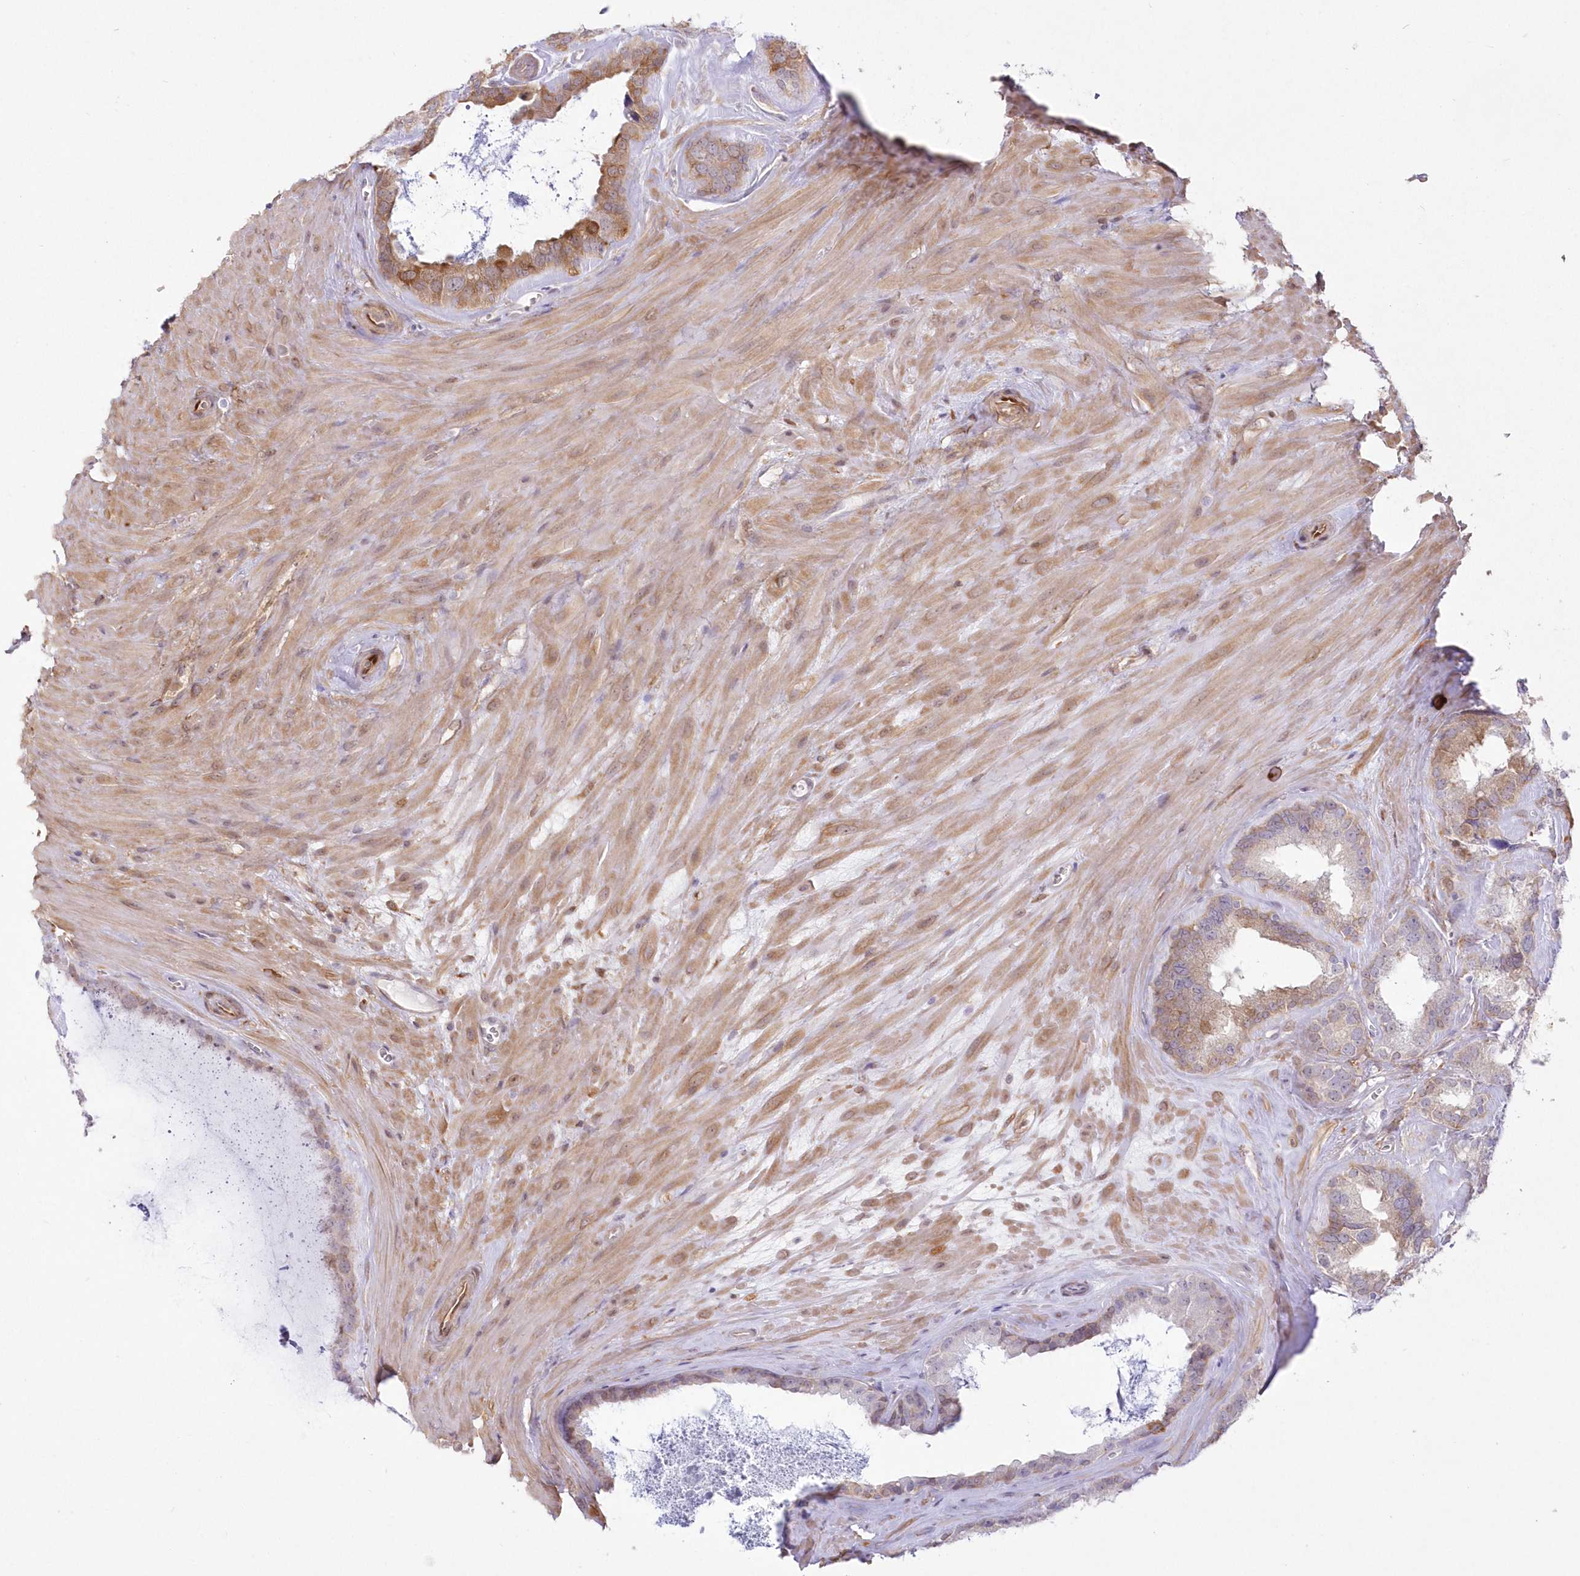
{"staining": {"intensity": "moderate", "quantity": "<25%", "location": "cytoplasmic/membranous"}, "tissue": "seminal vesicle", "cell_type": "Glandular cells", "image_type": "normal", "snomed": [{"axis": "morphology", "description": "Normal tissue, NOS"}, {"axis": "topography", "description": "Prostate"}, {"axis": "topography", "description": "Seminal veicle"}], "caption": "Protein staining of normal seminal vesicle demonstrates moderate cytoplasmic/membranous staining in about <25% of glandular cells.", "gene": "SH3PXD2B", "patient": {"sex": "male", "age": 59}}